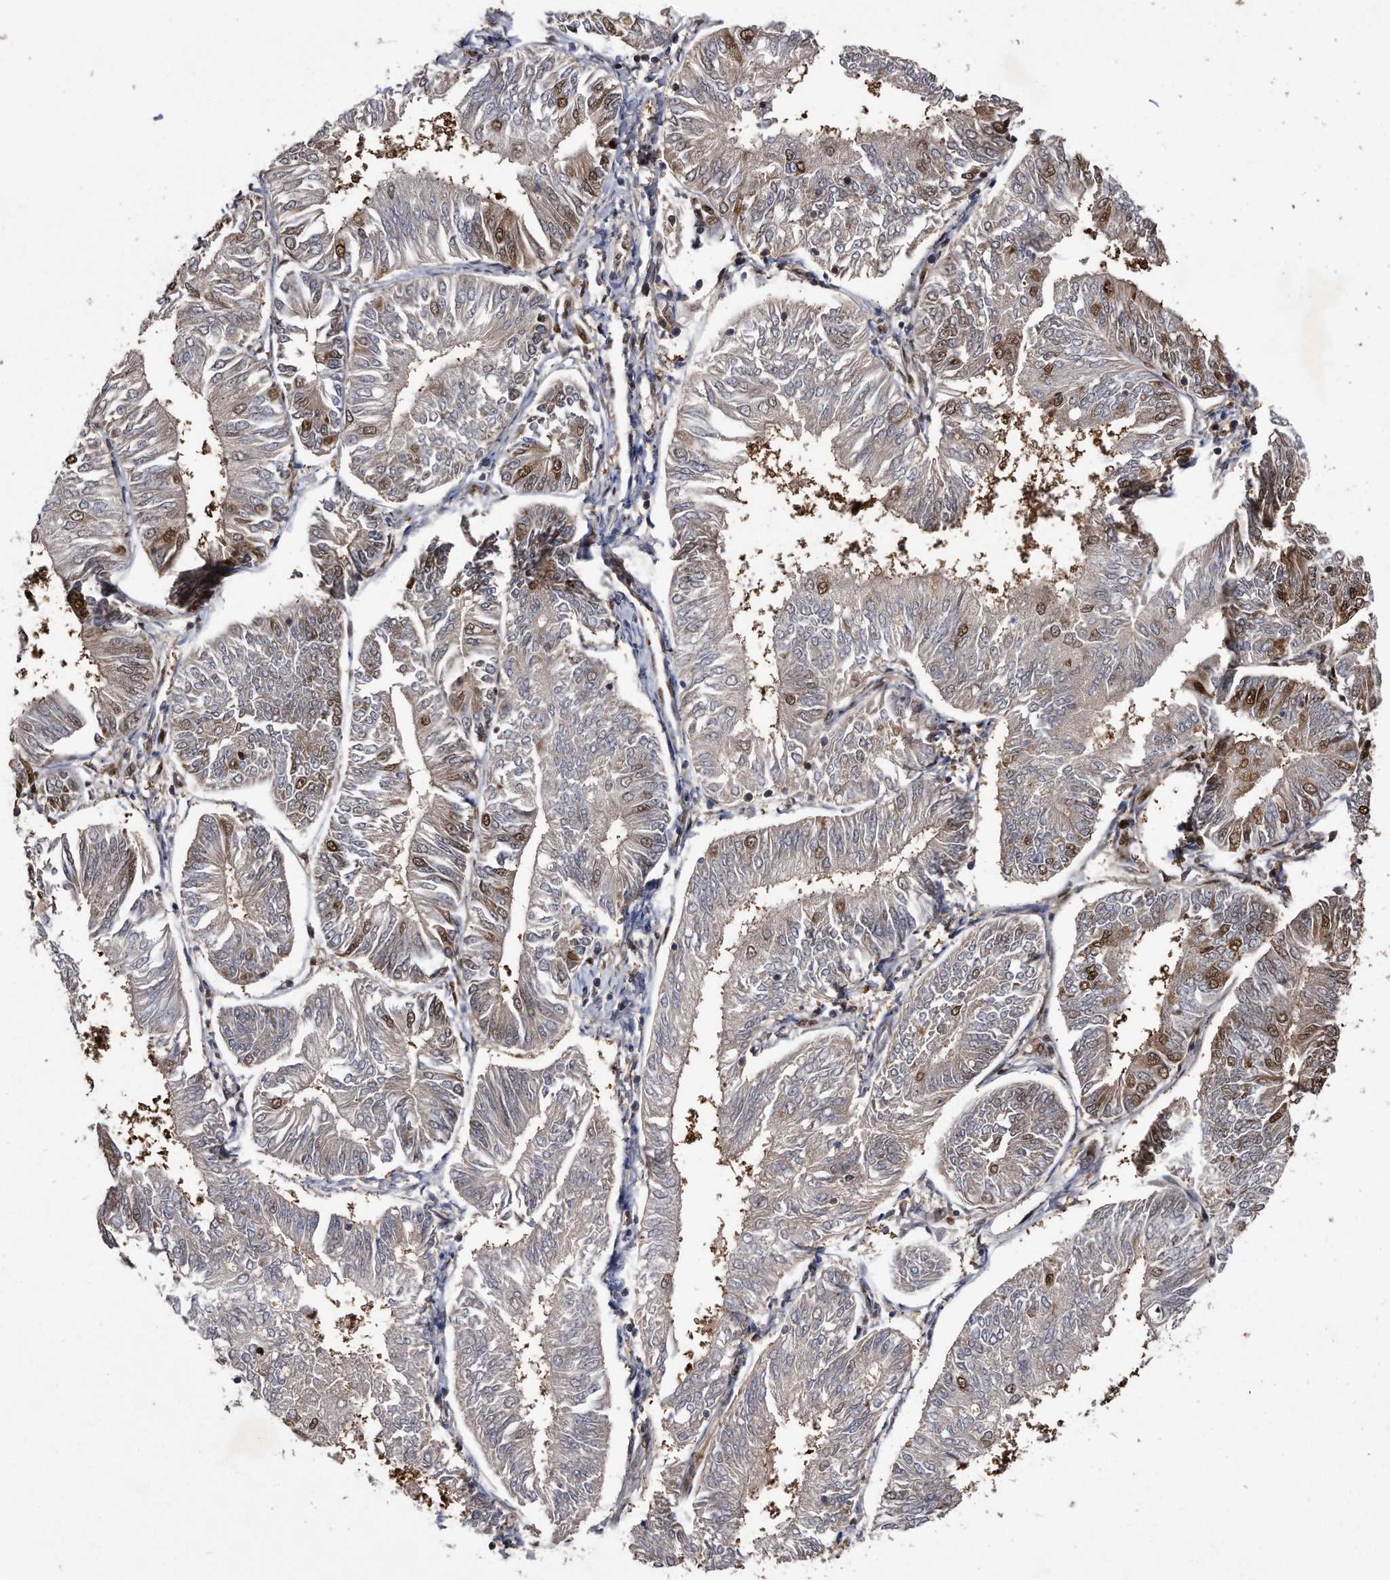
{"staining": {"intensity": "moderate", "quantity": "<25%", "location": "nuclear"}, "tissue": "endometrial cancer", "cell_type": "Tumor cells", "image_type": "cancer", "snomed": [{"axis": "morphology", "description": "Adenocarcinoma, NOS"}, {"axis": "topography", "description": "Endometrium"}], "caption": "Immunohistochemical staining of human endometrial cancer exhibits low levels of moderate nuclear staining in about <25% of tumor cells.", "gene": "RAD23B", "patient": {"sex": "female", "age": 58}}